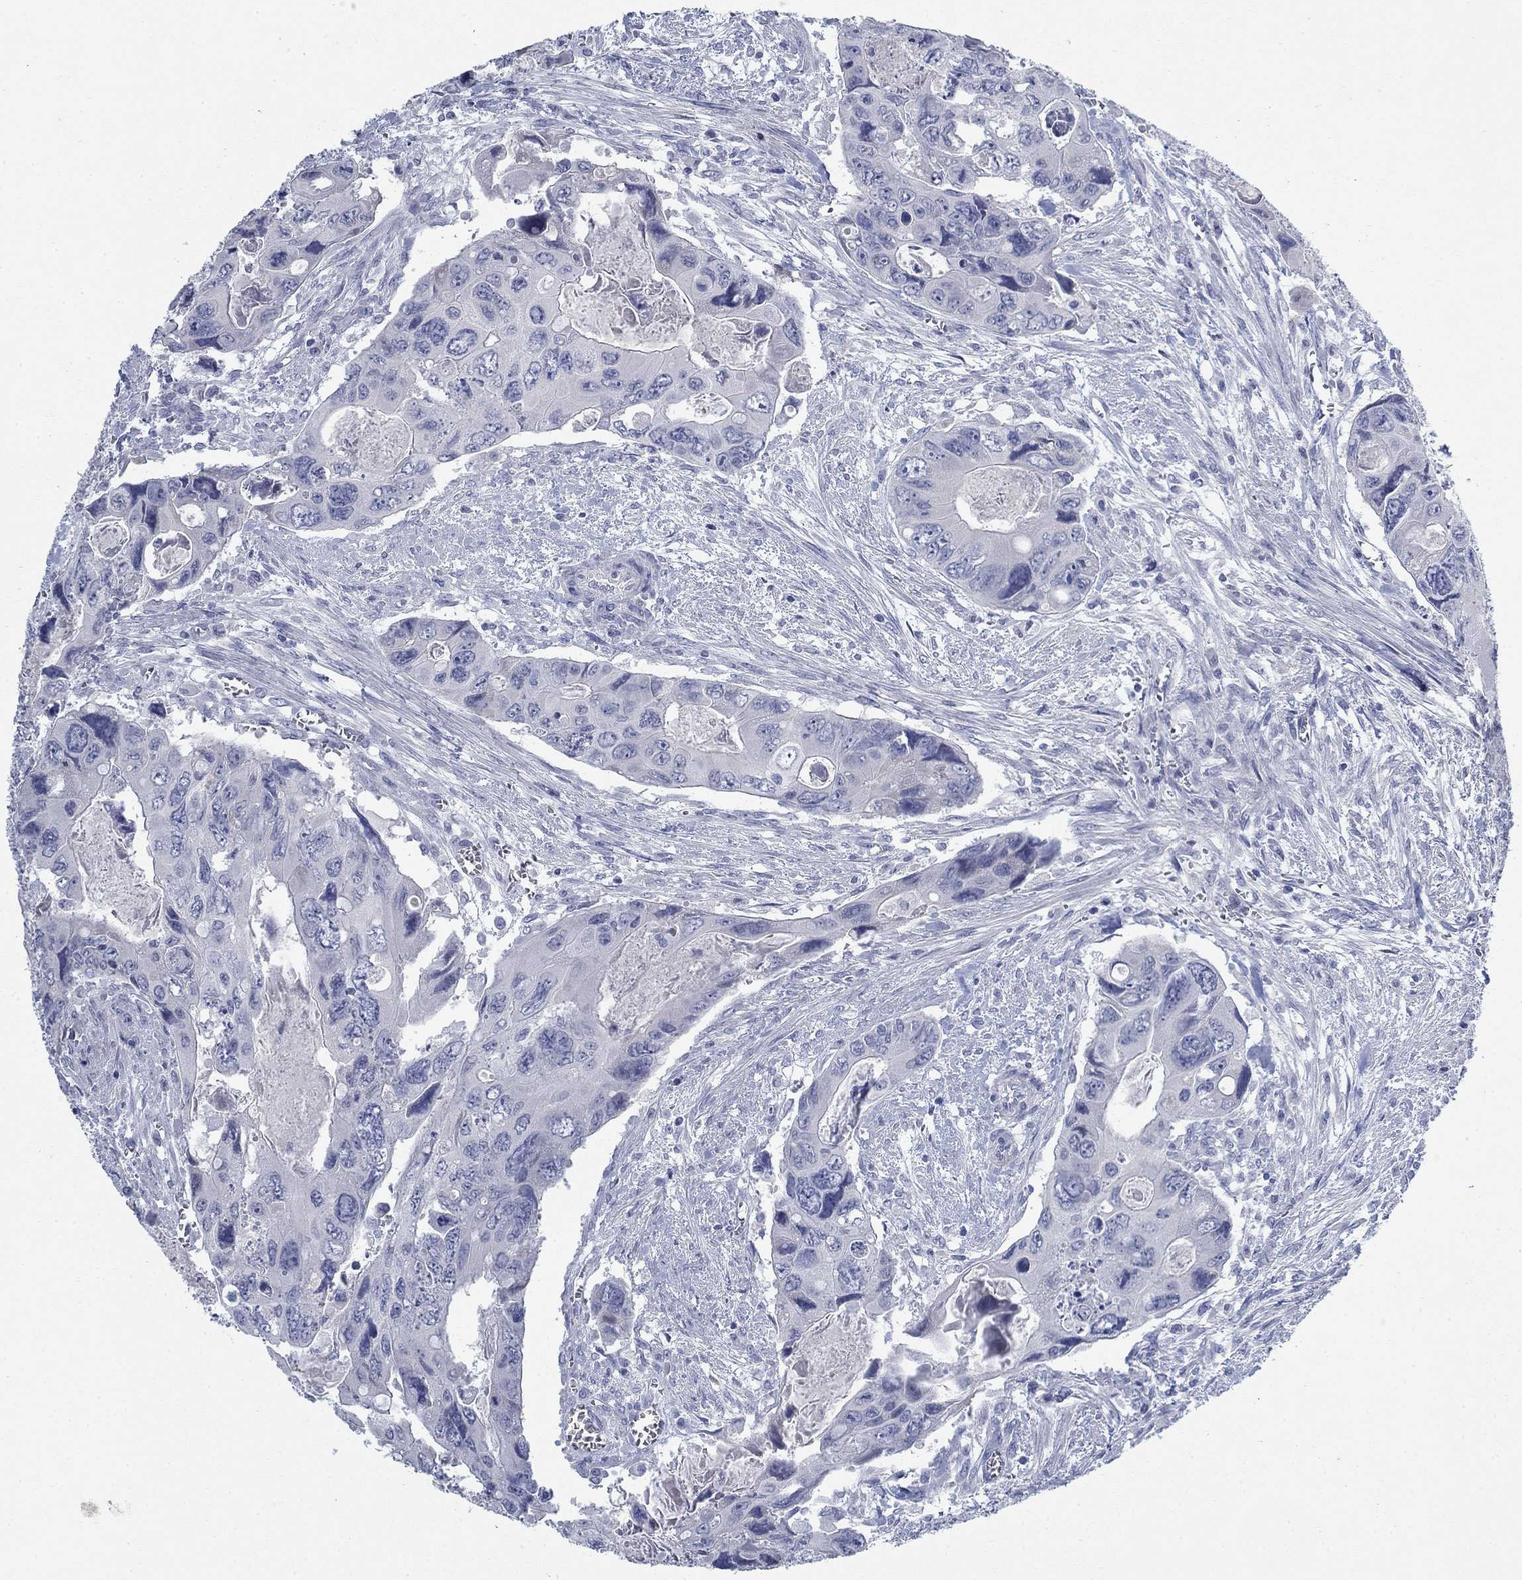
{"staining": {"intensity": "negative", "quantity": "none", "location": "none"}, "tissue": "colorectal cancer", "cell_type": "Tumor cells", "image_type": "cancer", "snomed": [{"axis": "morphology", "description": "Adenocarcinoma, NOS"}, {"axis": "topography", "description": "Rectum"}], "caption": "There is no significant staining in tumor cells of colorectal cancer.", "gene": "DNER", "patient": {"sex": "male", "age": 62}}